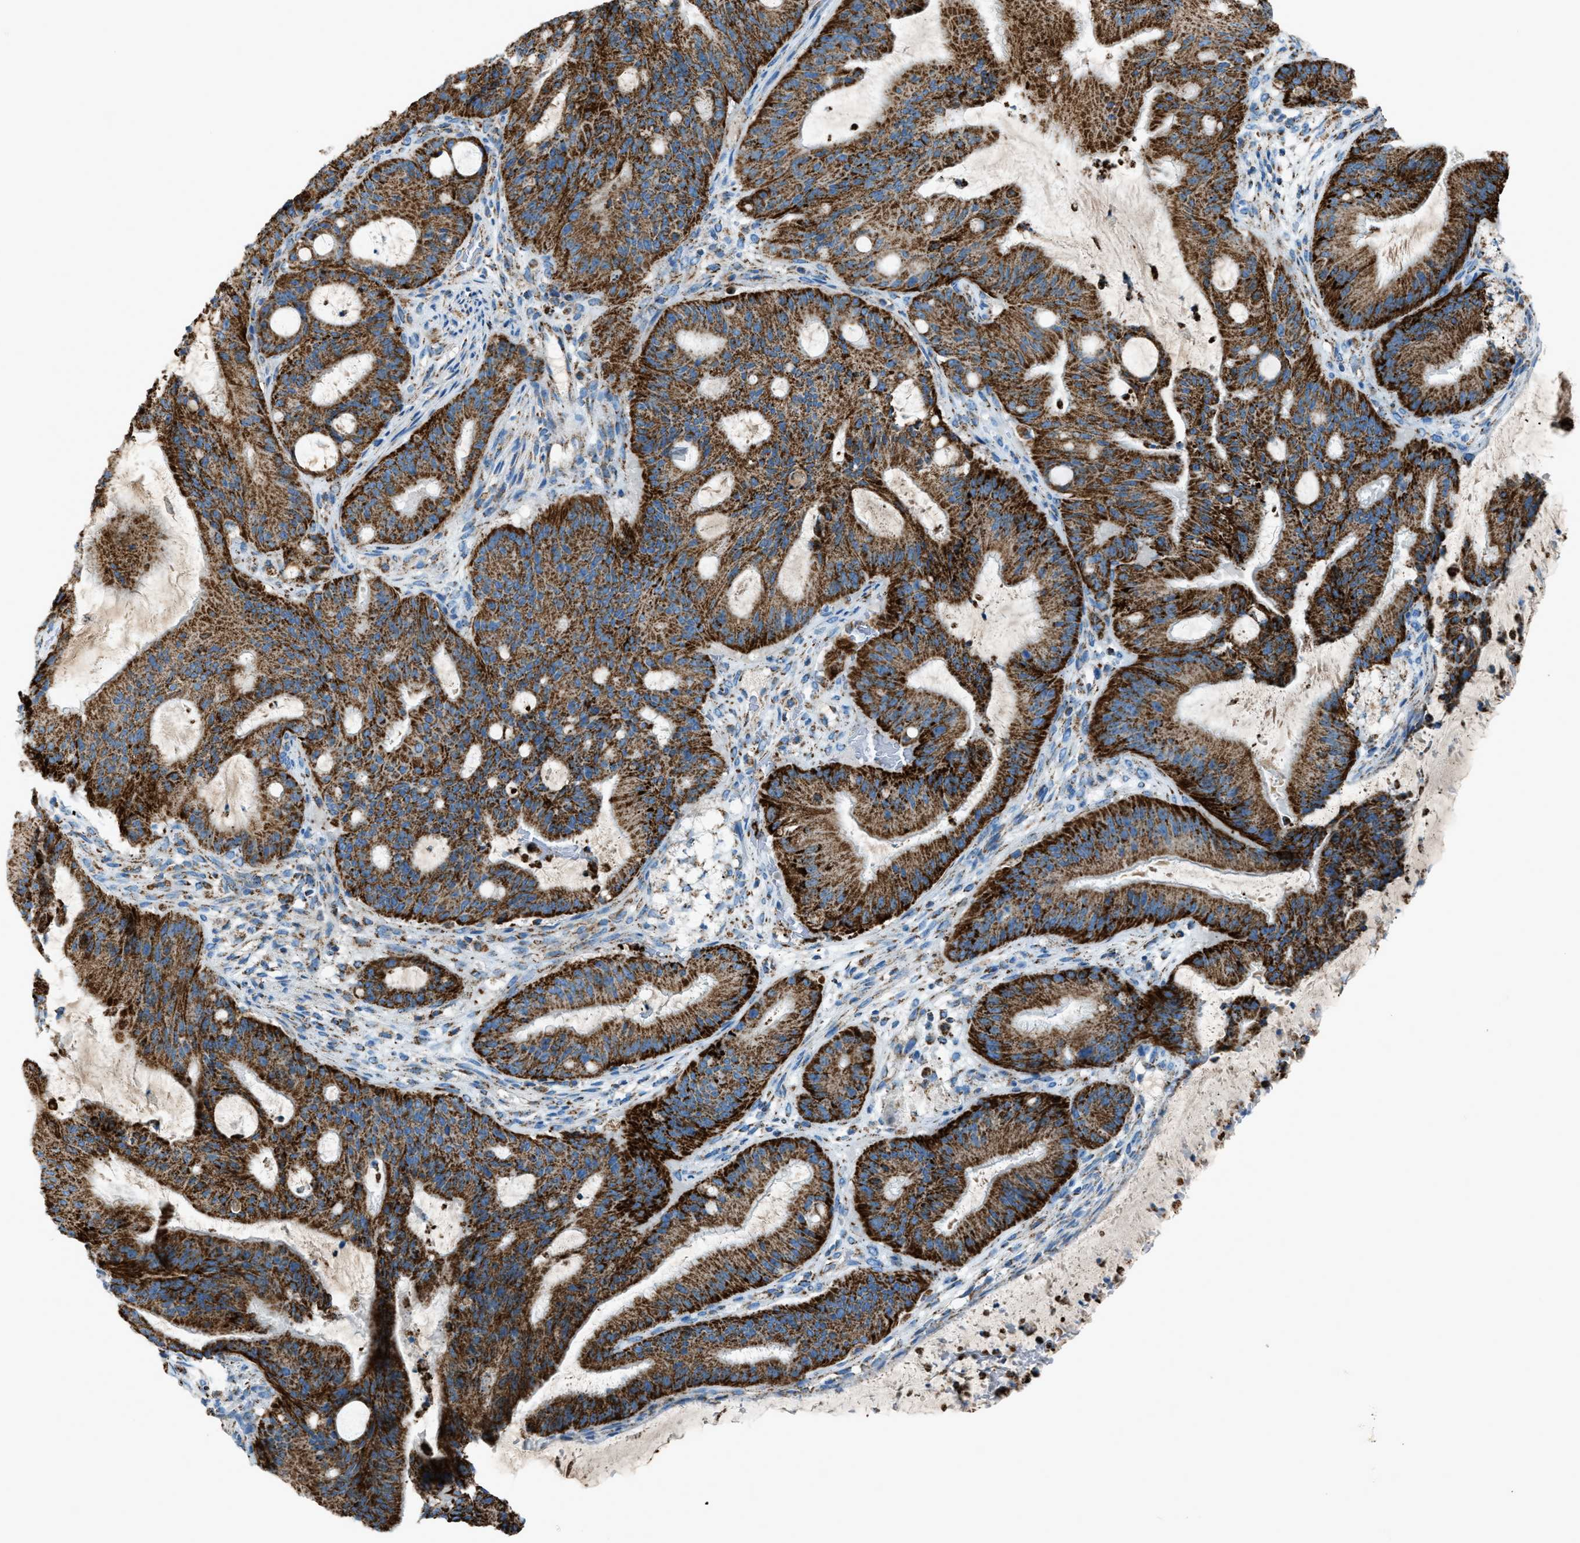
{"staining": {"intensity": "strong", "quantity": ">75%", "location": "cytoplasmic/membranous"}, "tissue": "liver cancer", "cell_type": "Tumor cells", "image_type": "cancer", "snomed": [{"axis": "morphology", "description": "Normal tissue, NOS"}, {"axis": "morphology", "description": "Cholangiocarcinoma"}, {"axis": "topography", "description": "Liver"}, {"axis": "topography", "description": "Peripheral nerve tissue"}], "caption": "Immunohistochemical staining of human liver cancer (cholangiocarcinoma) exhibits strong cytoplasmic/membranous protein positivity in about >75% of tumor cells. (DAB IHC with brightfield microscopy, high magnification).", "gene": "MDH2", "patient": {"sex": "female", "age": 73}}